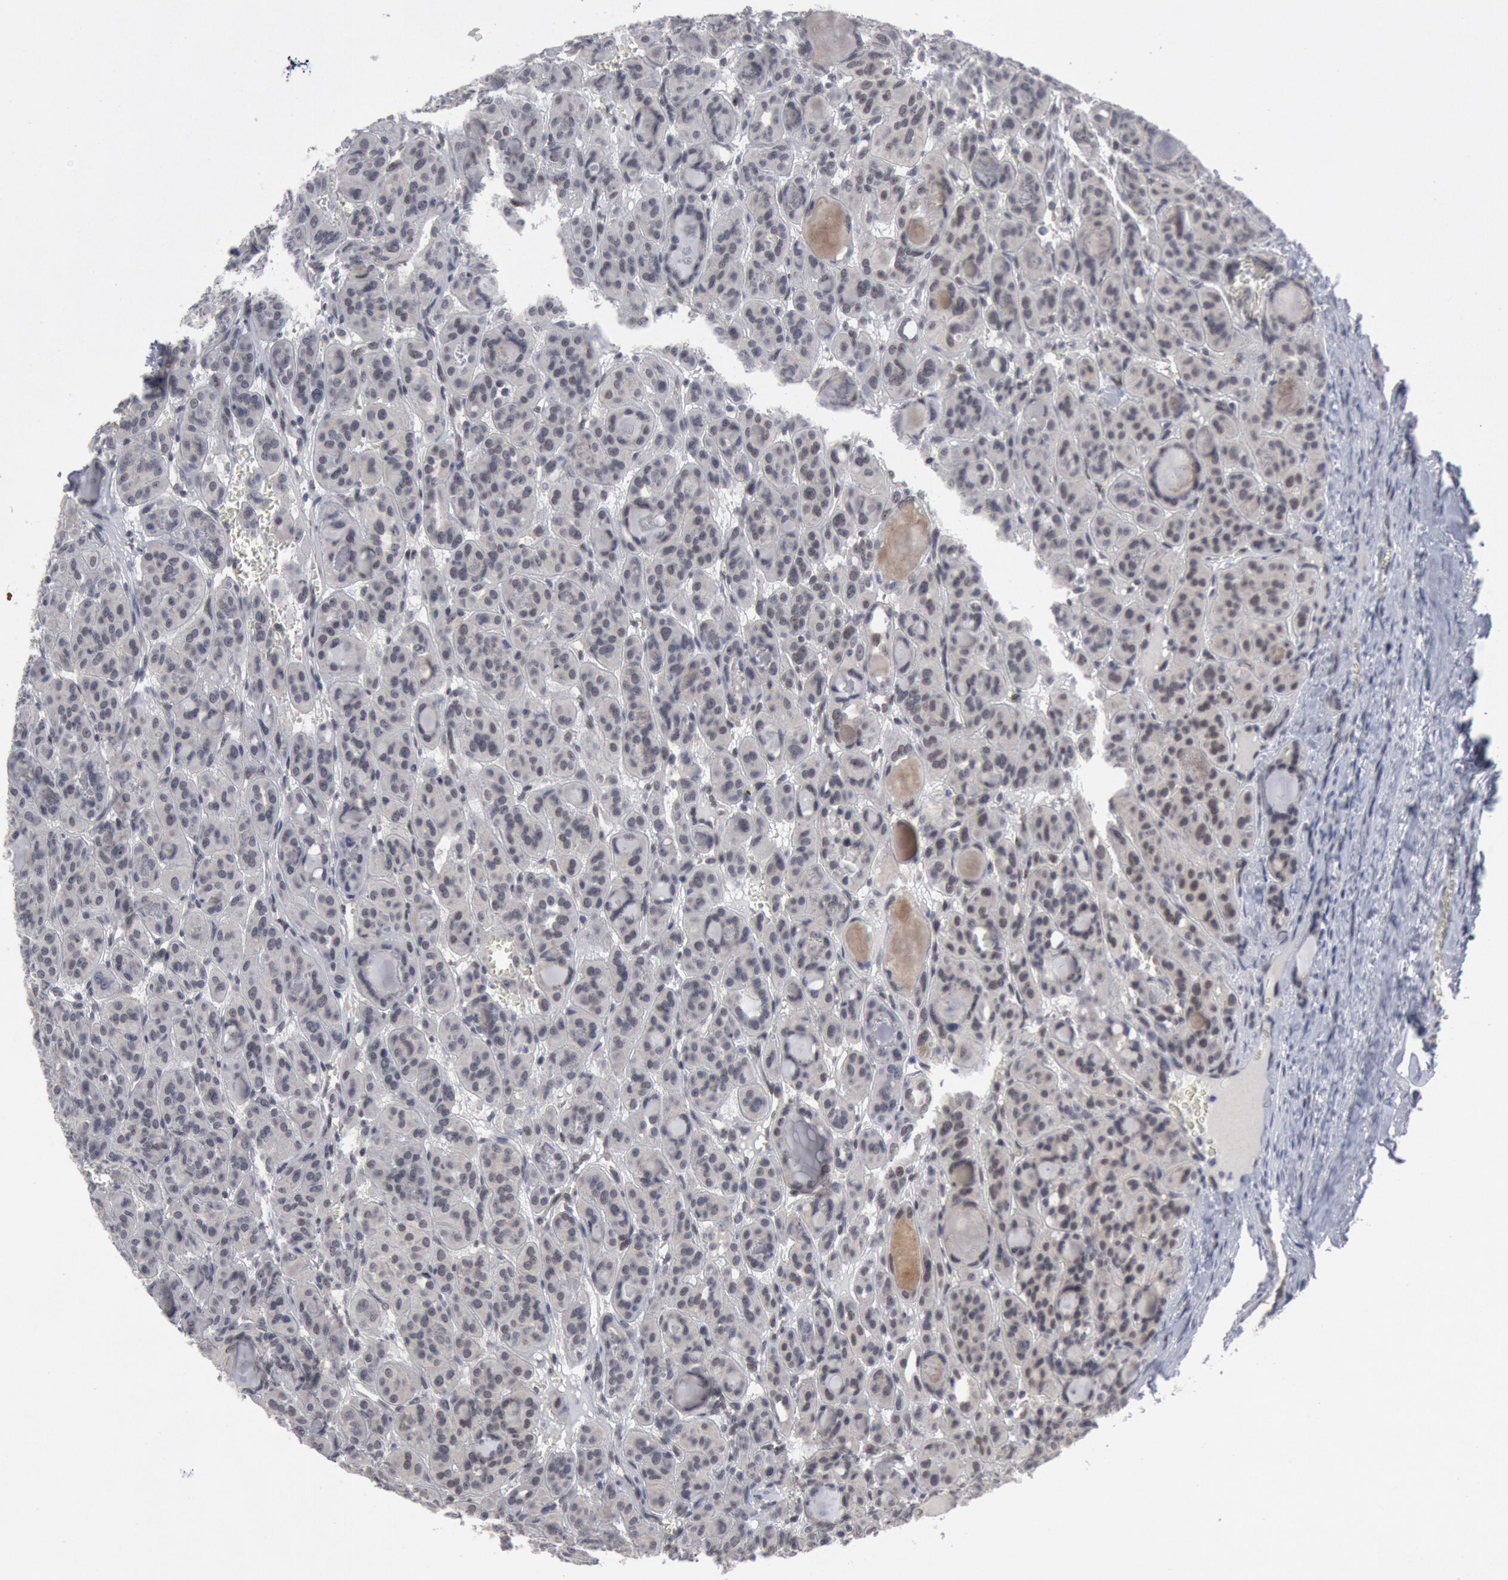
{"staining": {"intensity": "negative", "quantity": "none", "location": "none"}, "tissue": "thyroid cancer", "cell_type": "Tumor cells", "image_type": "cancer", "snomed": [{"axis": "morphology", "description": "Follicular adenoma carcinoma, NOS"}, {"axis": "topography", "description": "Thyroid gland"}], "caption": "High magnification brightfield microscopy of thyroid cancer (follicular adenoma carcinoma) stained with DAB (3,3'-diaminobenzidine) (brown) and counterstained with hematoxylin (blue): tumor cells show no significant staining.", "gene": "FOXO1", "patient": {"sex": "female", "age": 71}}